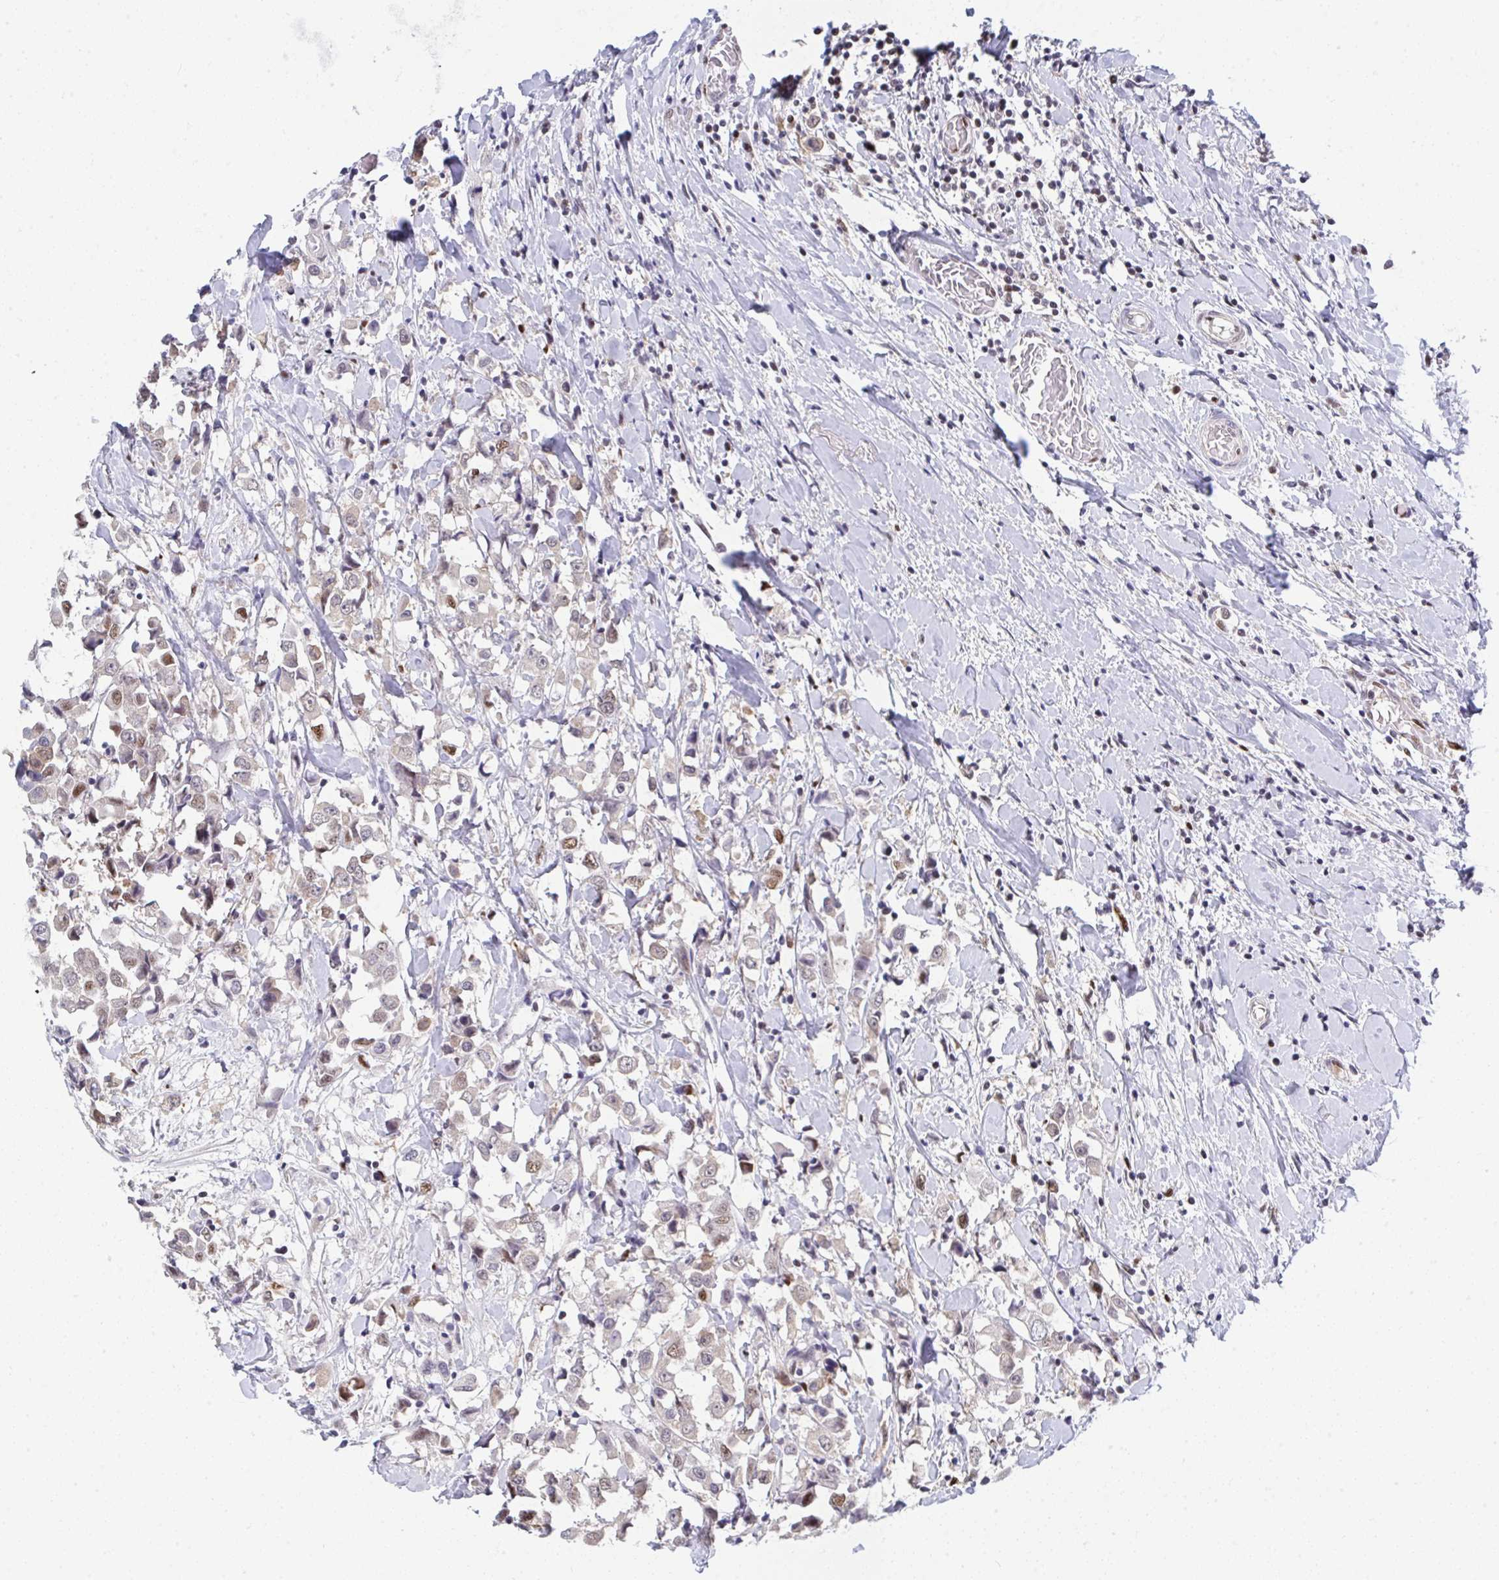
{"staining": {"intensity": "moderate", "quantity": "25%-75%", "location": "nuclear"}, "tissue": "breast cancer", "cell_type": "Tumor cells", "image_type": "cancer", "snomed": [{"axis": "morphology", "description": "Duct carcinoma"}, {"axis": "topography", "description": "Breast"}], "caption": "DAB (3,3'-diaminobenzidine) immunohistochemical staining of human breast cancer (intraductal carcinoma) demonstrates moderate nuclear protein staining in about 25%-75% of tumor cells.", "gene": "JDP2", "patient": {"sex": "female", "age": 61}}